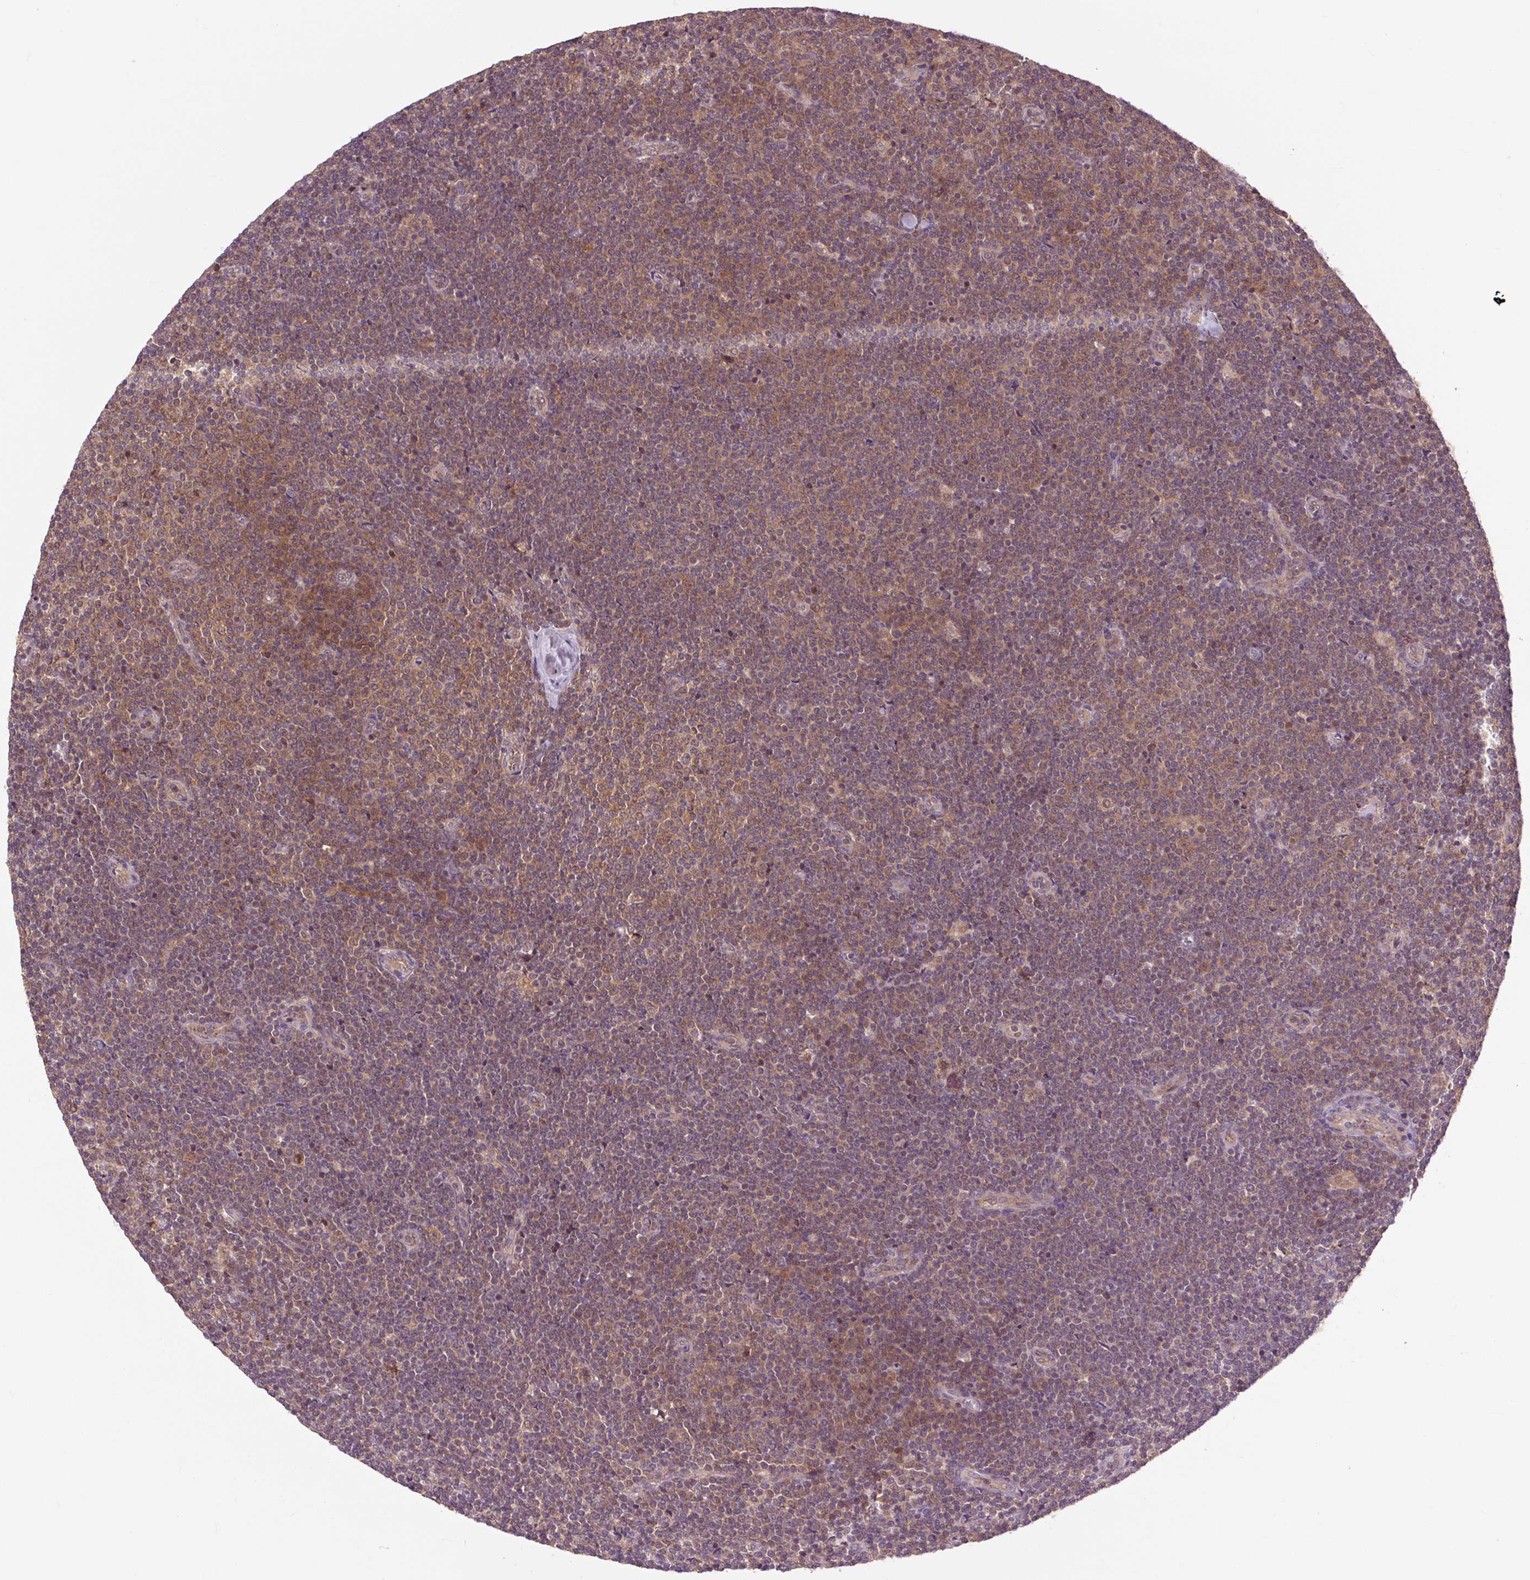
{"staining": {"intensity": "weak", "quantity": "25%-75%", "location": "cytoplasmic/membranous"}, "tissue": "lymphoma", "cell_type": "Tumor cells", "image_type": "cancer", "snomed": [{"axis": "morphology", "description": "Malignant lymphoma, non-Hodgkin's type, Low grade"}, {"axis": "topography", "description": "Lymph node"}], "caption": "This micrograph exhibits immunohistochemistry staining of malignant lymphoma, non-Hodgkin's type (low-grade), with low weak cytoplasmic/membranous positivity in approximately 25%-75% of tumor cells.", "gene": "MMS19", "patient": {"sex": "male", "age": 48}}